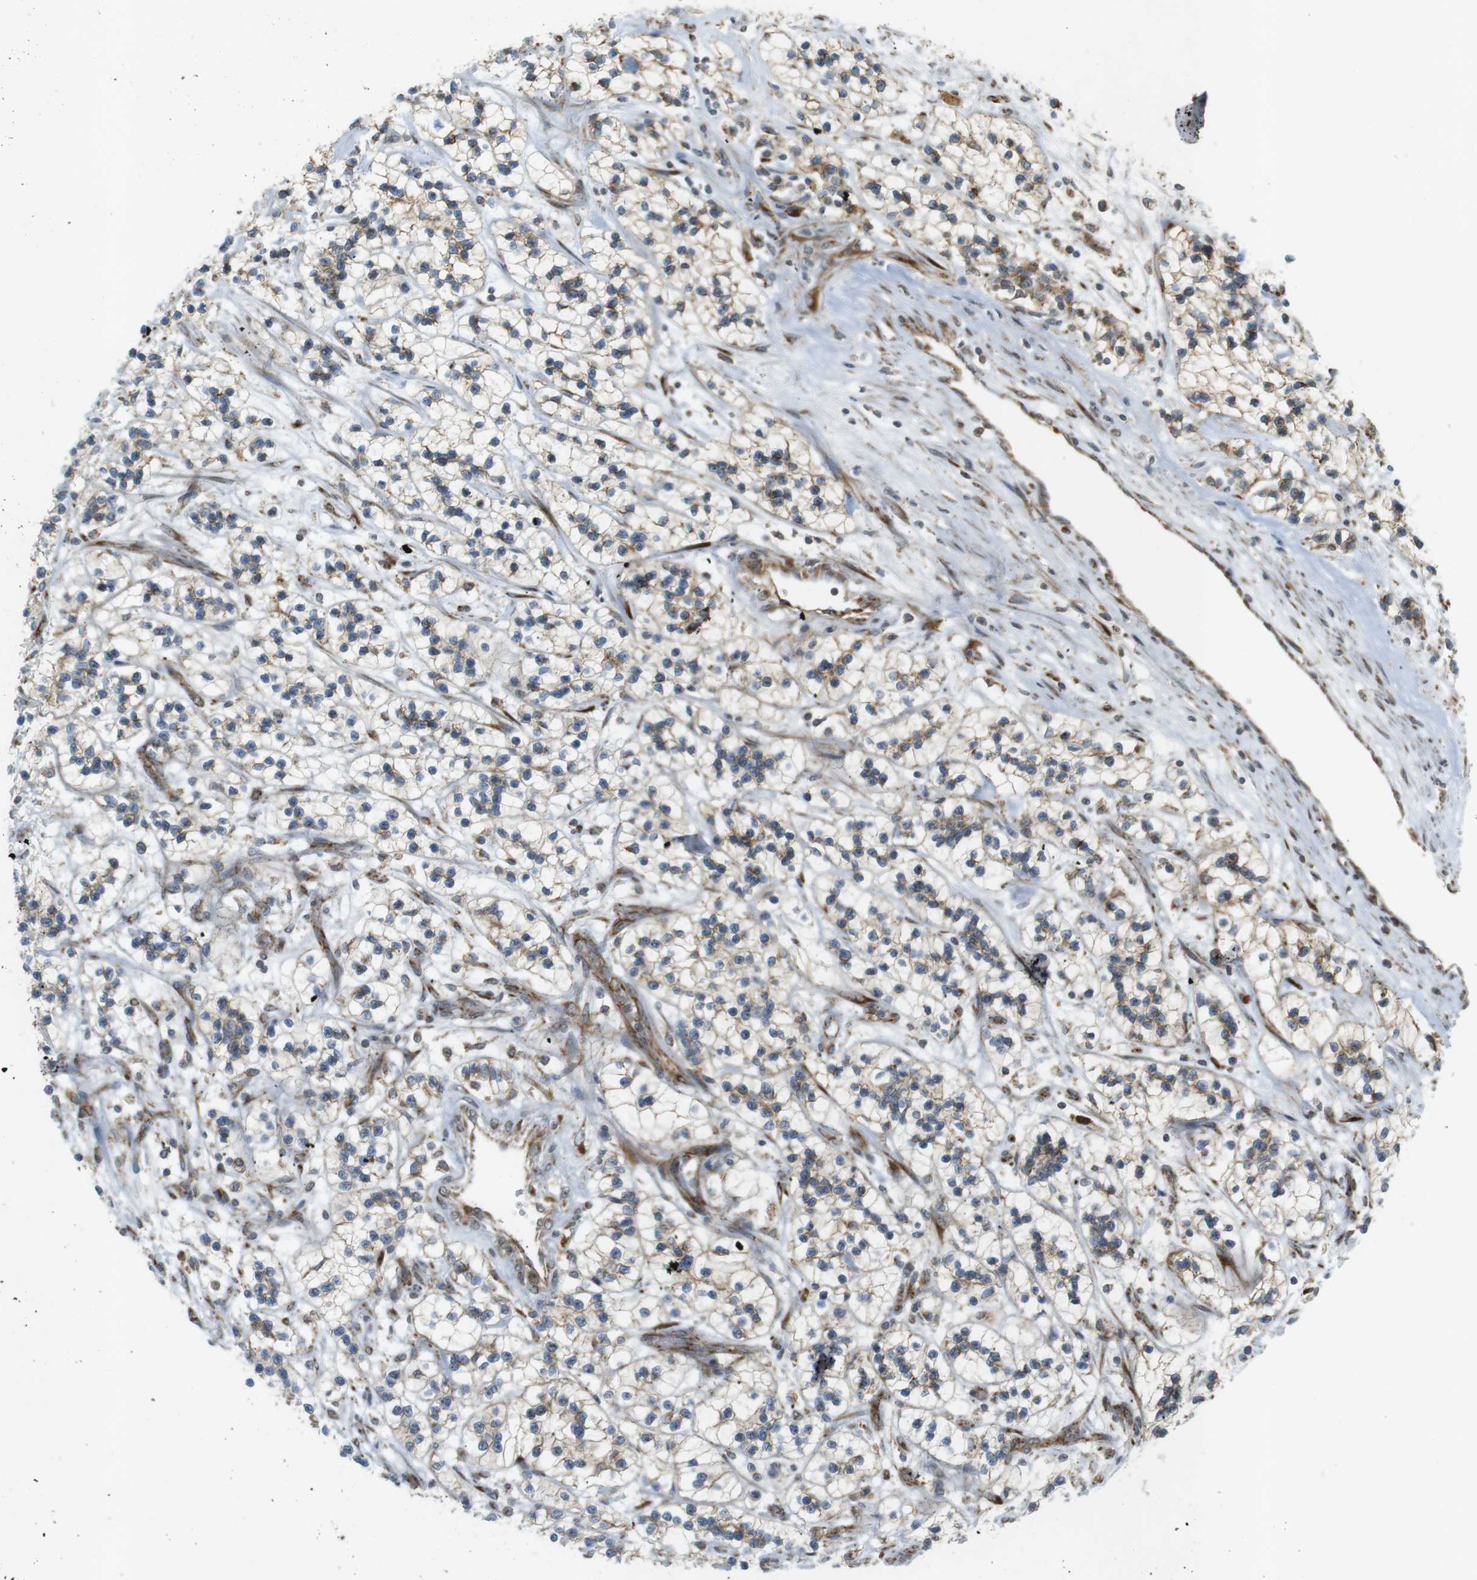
{"staining": {"intensity": "moderate", "quantity": "25%-75%", "location": "cytoplasmic/membranous"}, "tissue": "renal cancer", "cell_type": "Tumor cells", "image_type": "cancer", "snomed": [{"axis": "morphology", "description": "Adenocarcinoma, NOS"}, {"axis": "topography", "description": "Kidney"}], "caption": "Protein staining of renal adenocarcinoma tissue exhibits moderate cytoplasmic/membranous positivity in approximately 25%-75% of tumor cells. Nuclei are stained in blue.", "gene": "SLC41A1", "patient": {"sex": "female", "age": 57}}